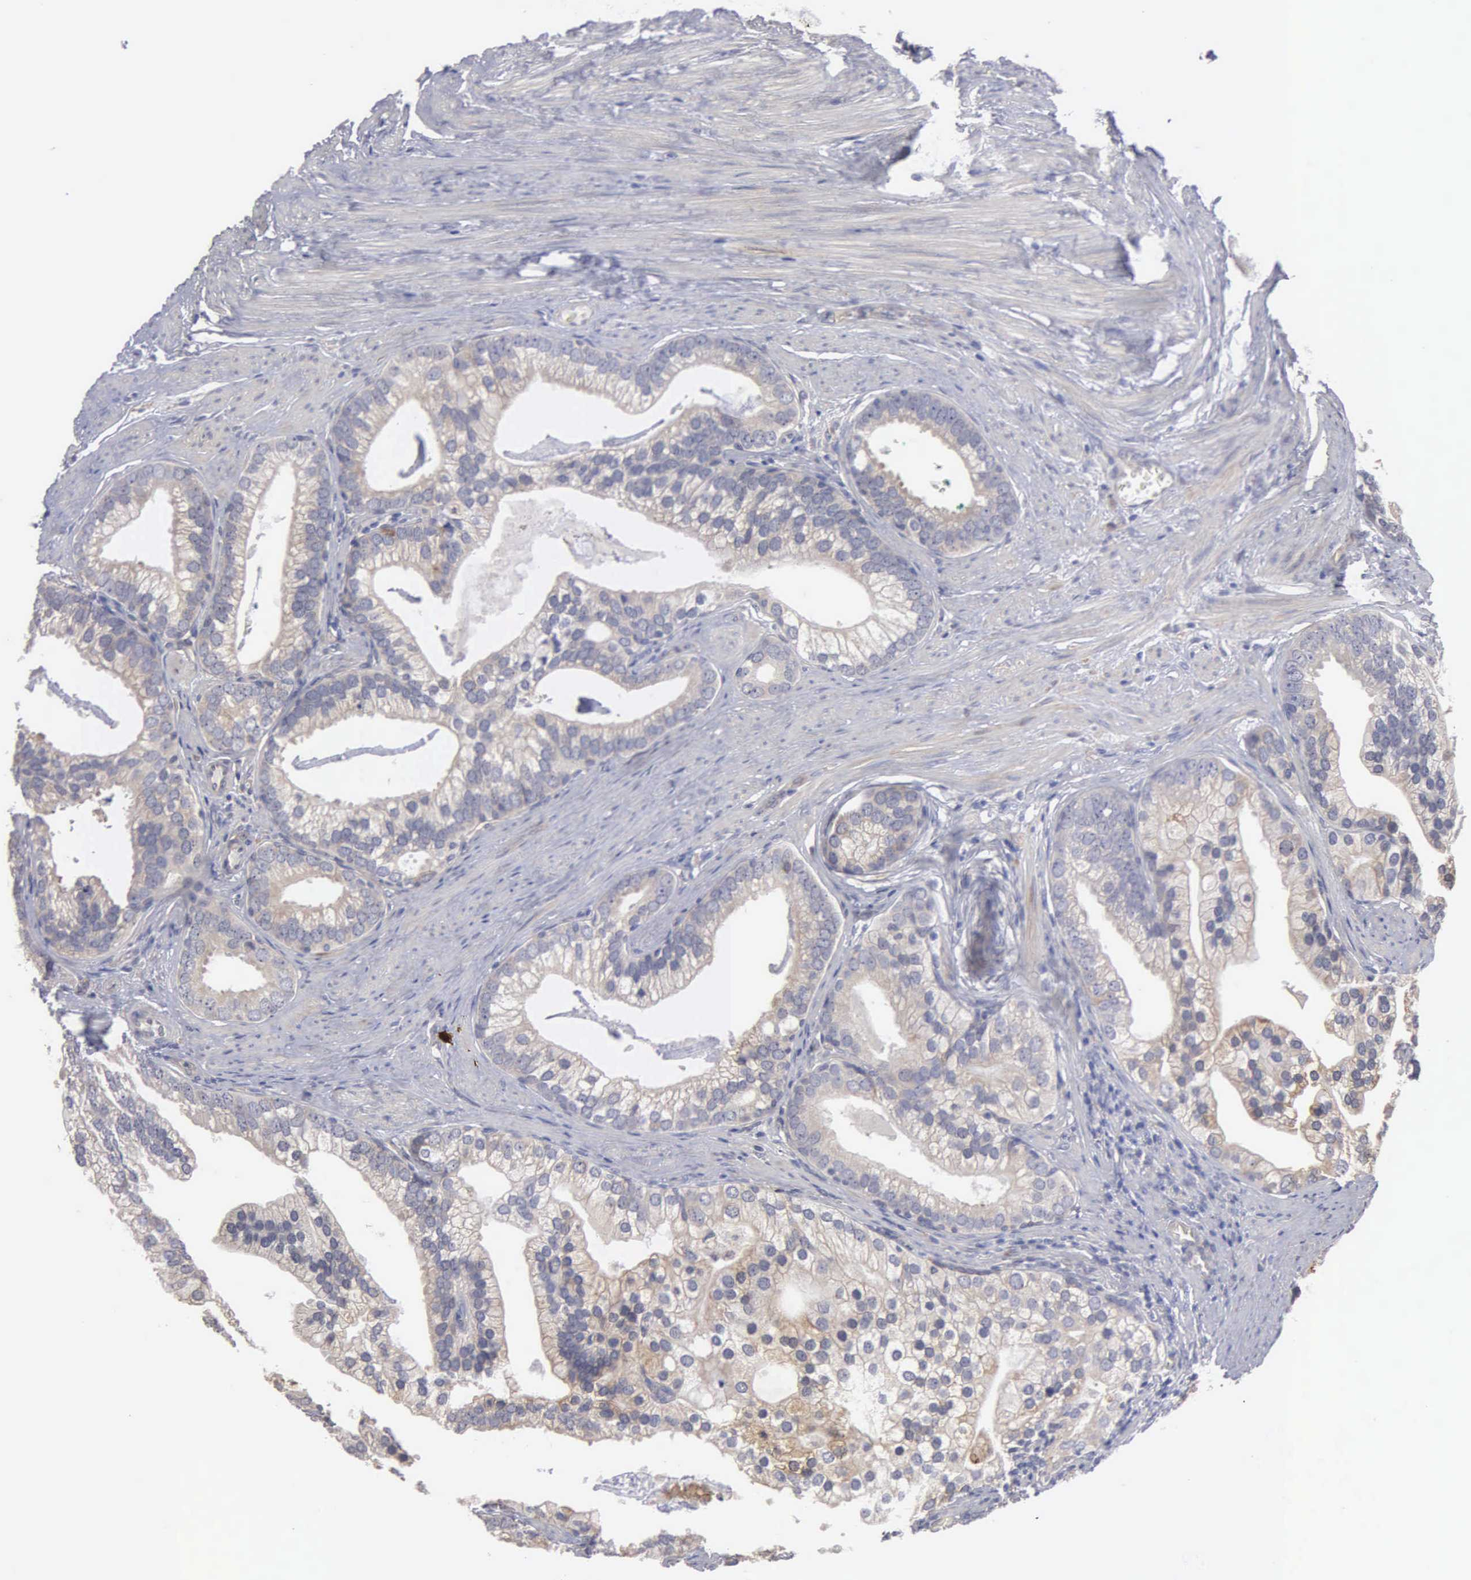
{"staining": {"intensity": "weak", "quantity": "<25%", "location": "cytoplasmic/membranous"}, "tissue": "prostate cancer", "cell_type": "Tumor cells", "image_type": "cancer", "snomed": [{"axis": "morphology", "description": "Adenocarcinoma, Medium grade"}, {"axis": "topography", "description": "Prostate"}], "caption": "Medium-grade adenocarcinoma (prostate) was stained to show a protein in brown. There is no significant positivity in tumor cells.", "gene": "LIN52", "patient": {"sex": "male", "age": 65}}